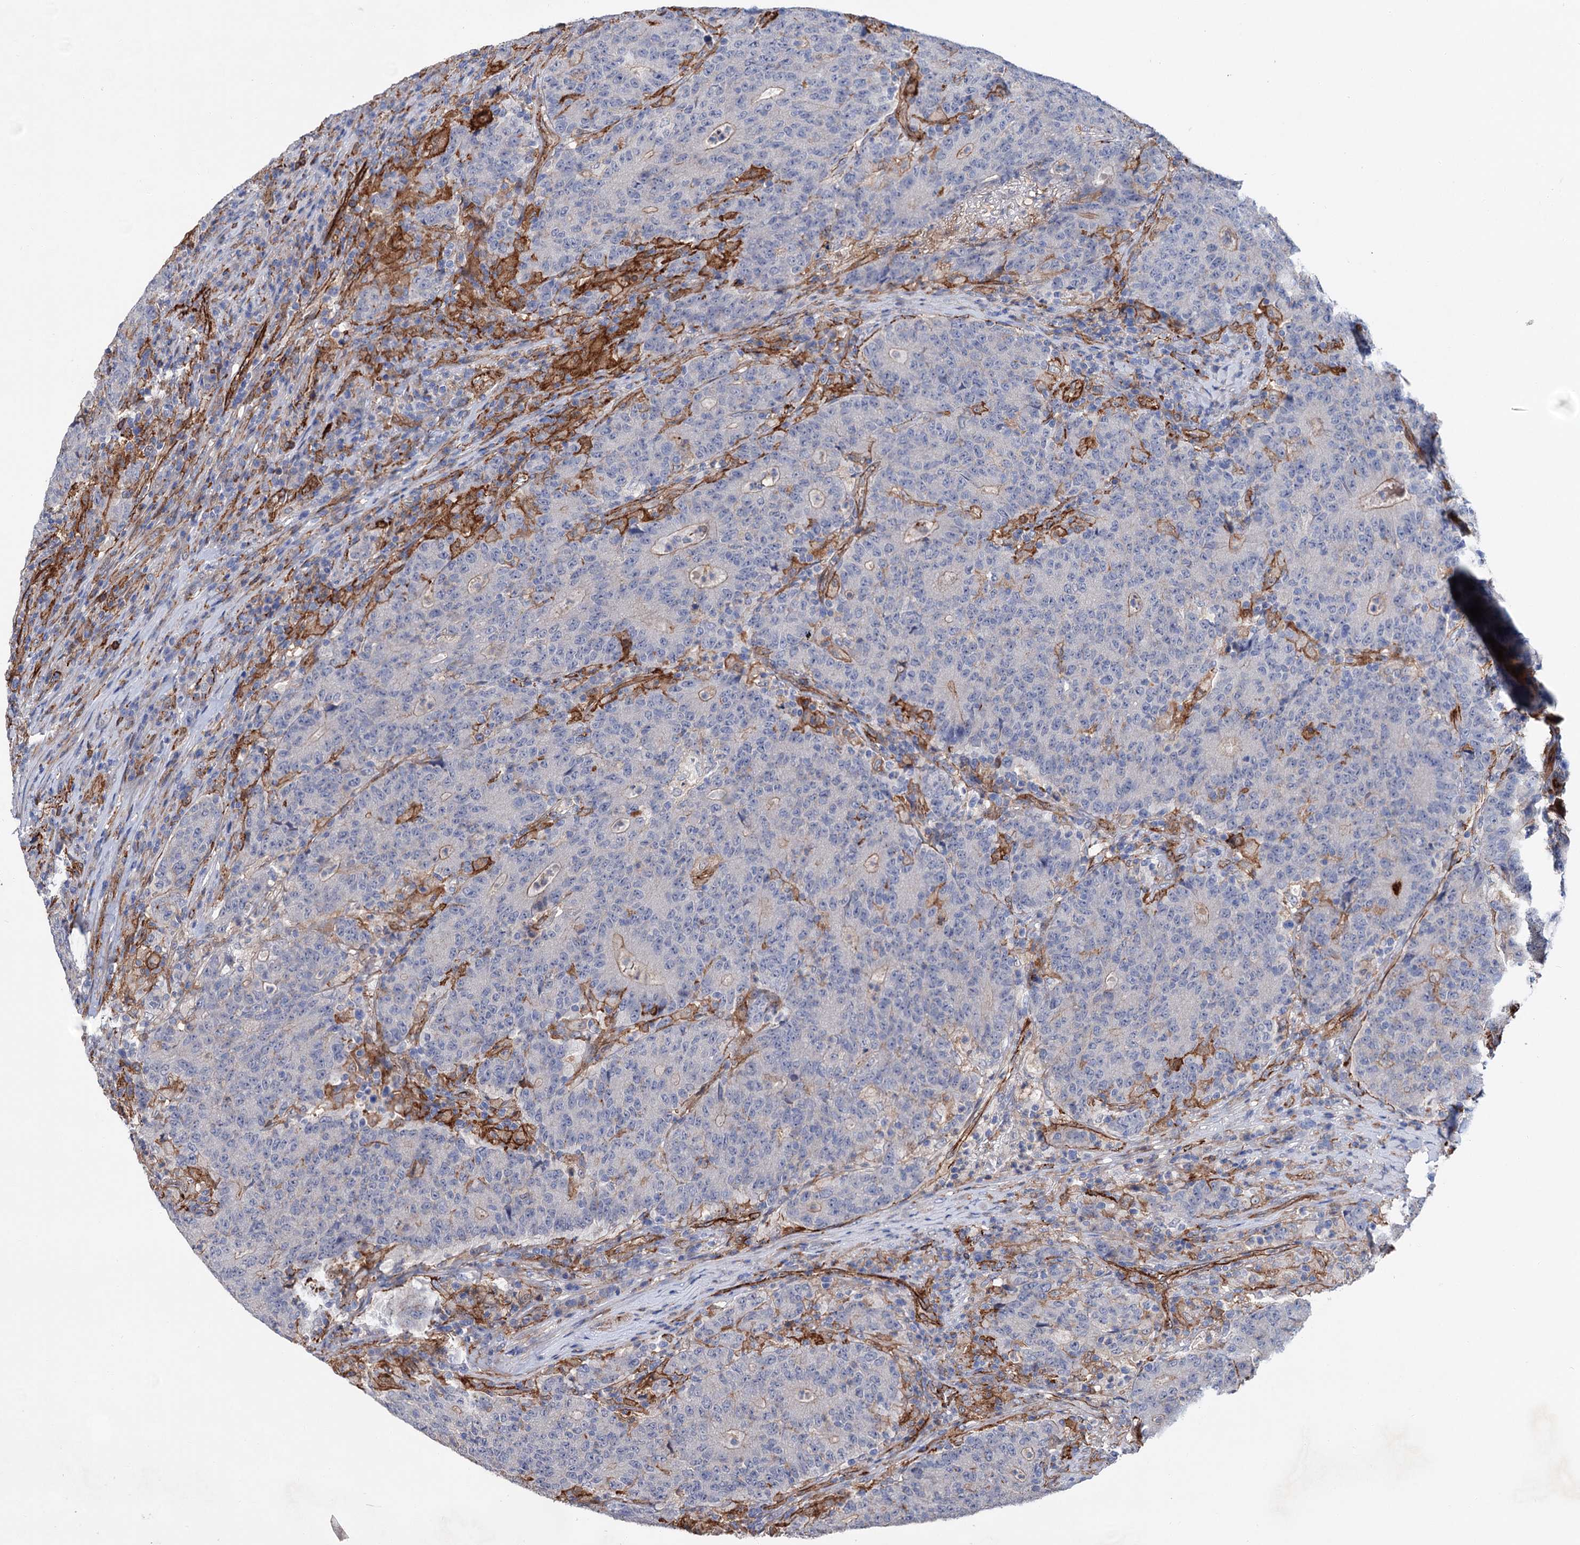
{"staining": {"intensity": "negative", "quantity": "none", "location": "none"}, "tissue": "colorectal cancer", "cell_type": "Tumor cells", "image_type": "cancer", "snomed": [{"axis": "morphology", "description": "Adenocarcinoma, NOS"}, {"axis": "topography", "description": "Colon"}], "caption": "Immunohistochemistry image of neoplastic tissue: colorectal cancer stained with DAB (3,3'-diaminobenzidine) demonstrates no significant protein positivity in tumor cells.", "gene": "TMTC3", "patient": {"sex": "female", "age": 75}}